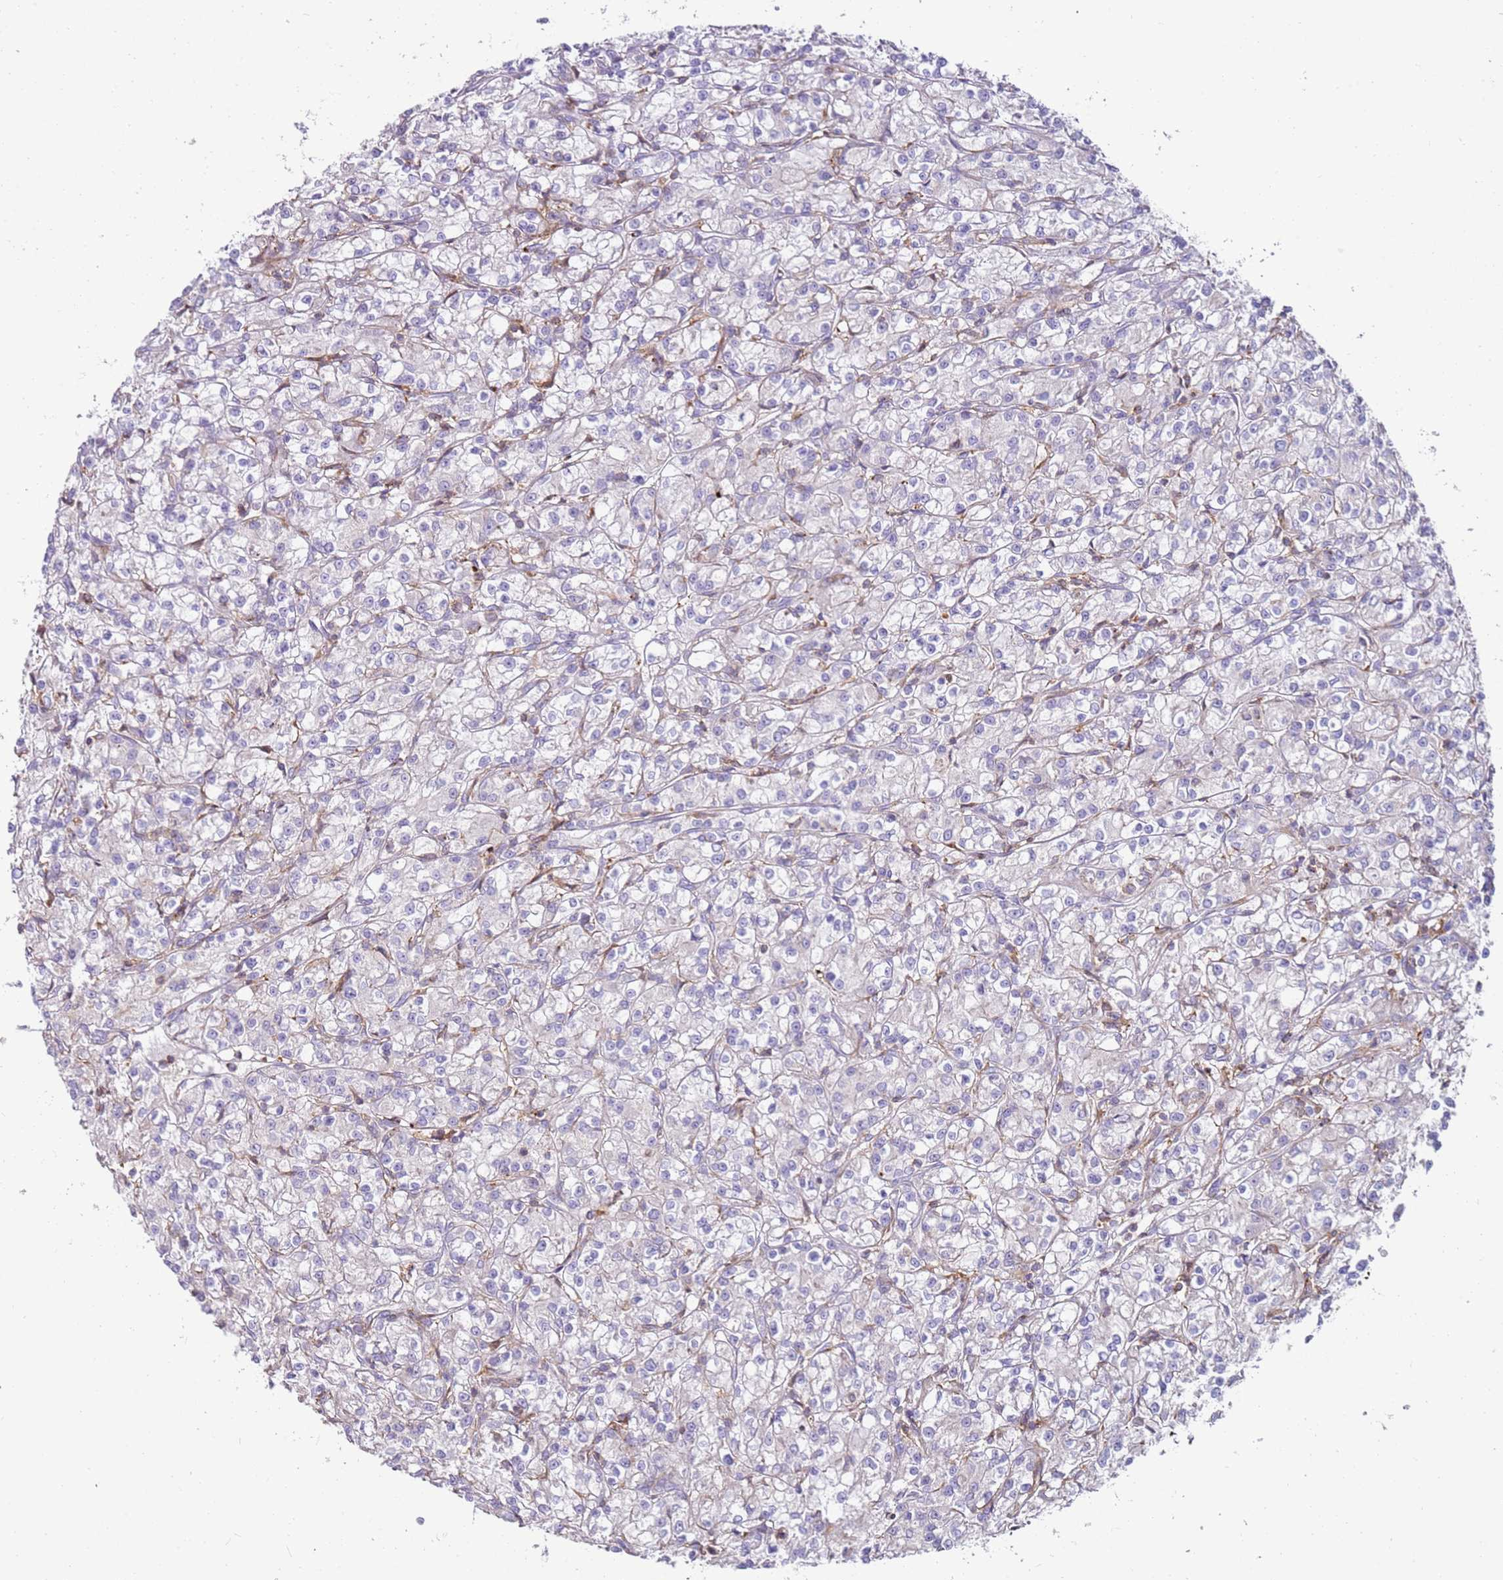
{"staining": {"intensity": "negative", "quantity": "none", "location": "none"}, "tissue": "renal cancer", "cell_type": "Tumor cells", "image_type": "cancer", "snomed": [{"axis": "morphology", "description": "Adenocarcinoma, NOS"}, {"axis": "topography", "description": "Kidney"}], "caption": "An immunohistochemistry photomicrograph of adenocarcinoma (renal) is shown. There is no staining in tumor cells of adenocarcinoma (renal).", "gene": "FPR1", "patient": {"sex": "female", "age": 59}}